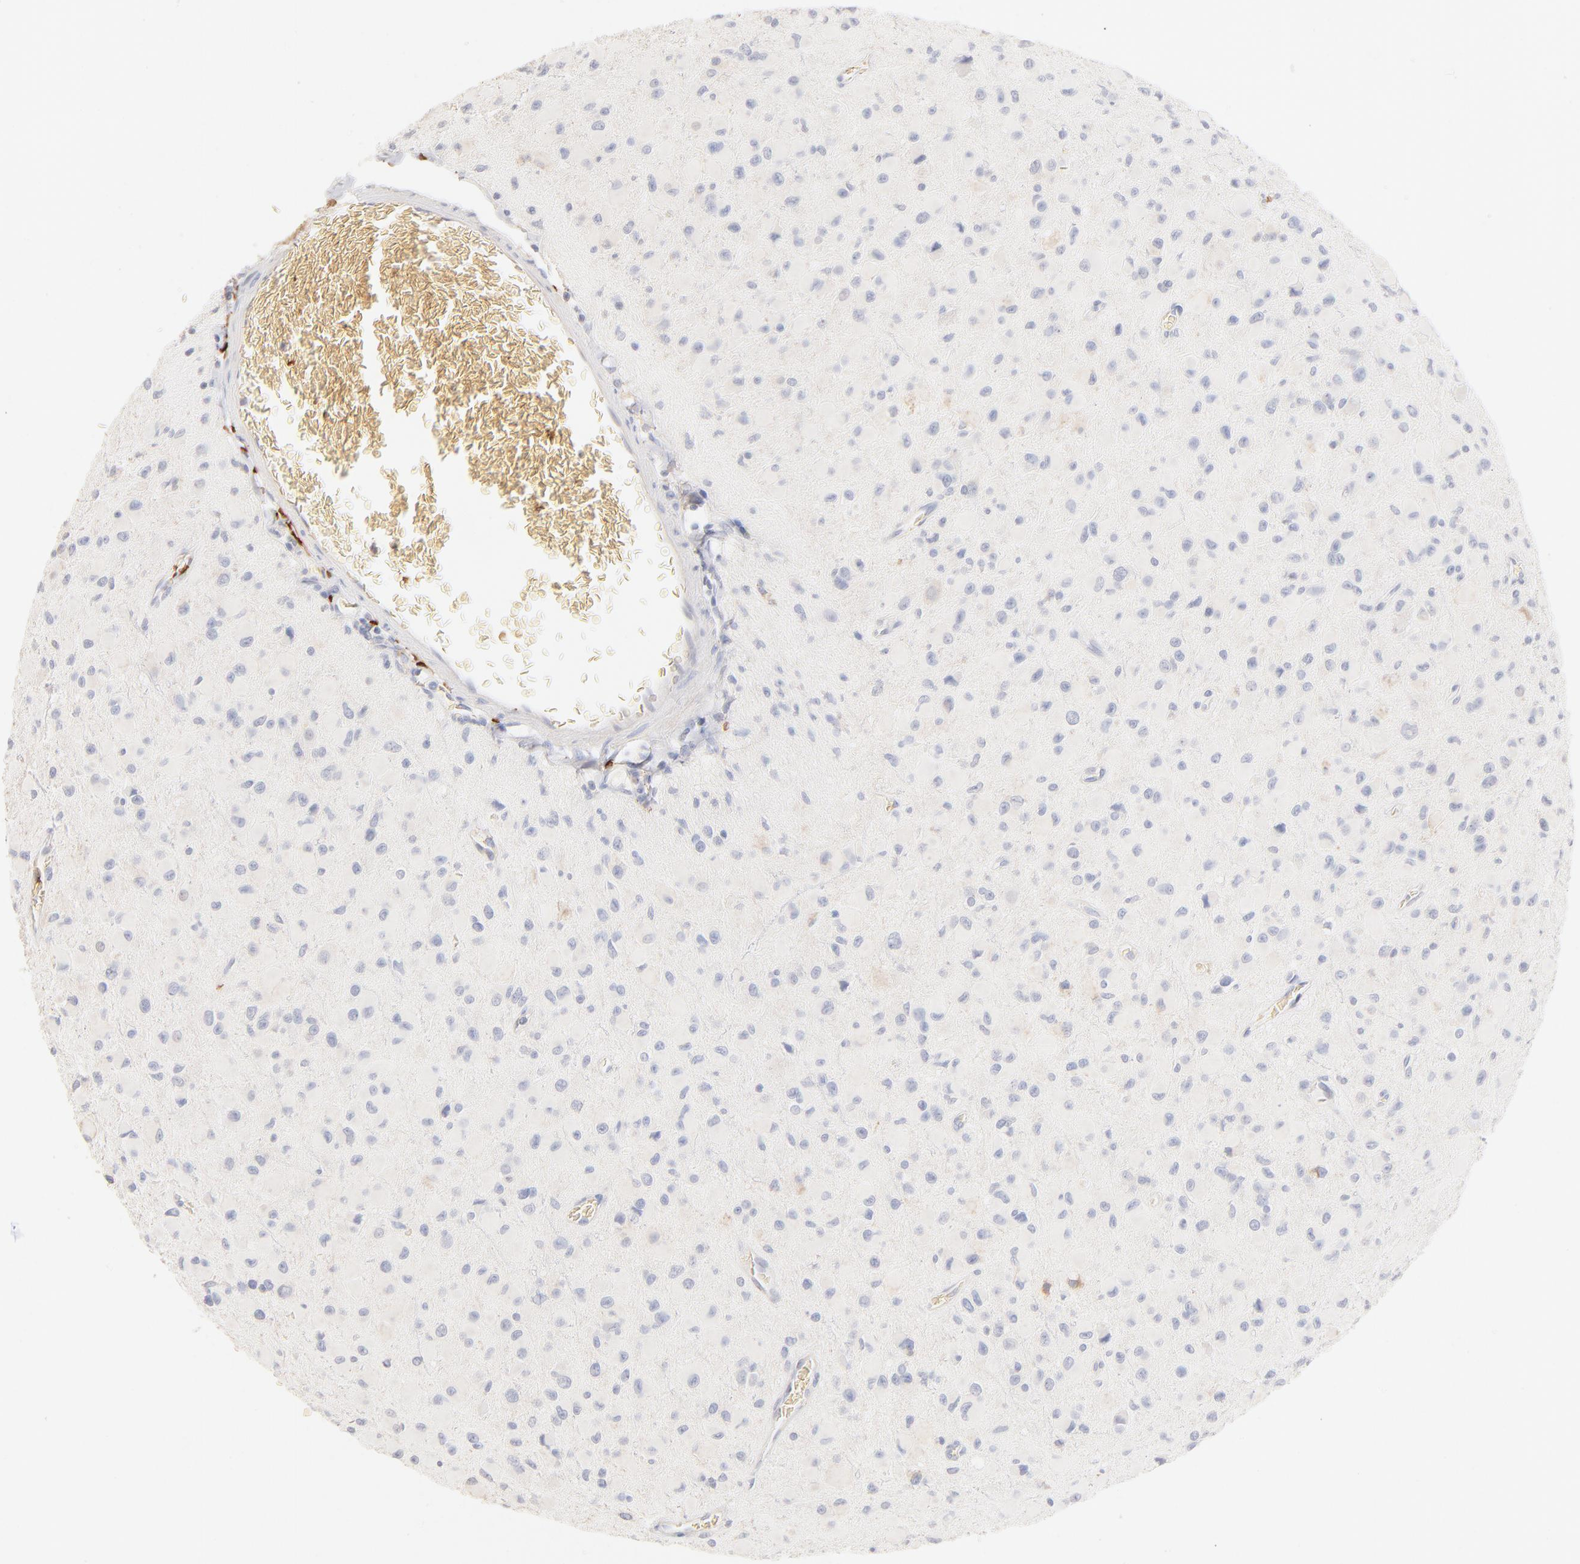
{"staining": {"intensity": "negative", "quantity": "none", "location": "none"}, "tissue": "glioma", "cell_type": "Tumor cells", "image_type": "cancer", "snomed": [{"axis": "morphology", "description": "Glioma, malignant, Low grade"}, {"axis": "topography", "description": "Brain"}], "caption": "This is an immunohistochemistry (IHC) micrograph of human glioma. There is no staining in tumor cells.", "gene": "SPTB", "patient": {"sex": "male", "age": 42}}